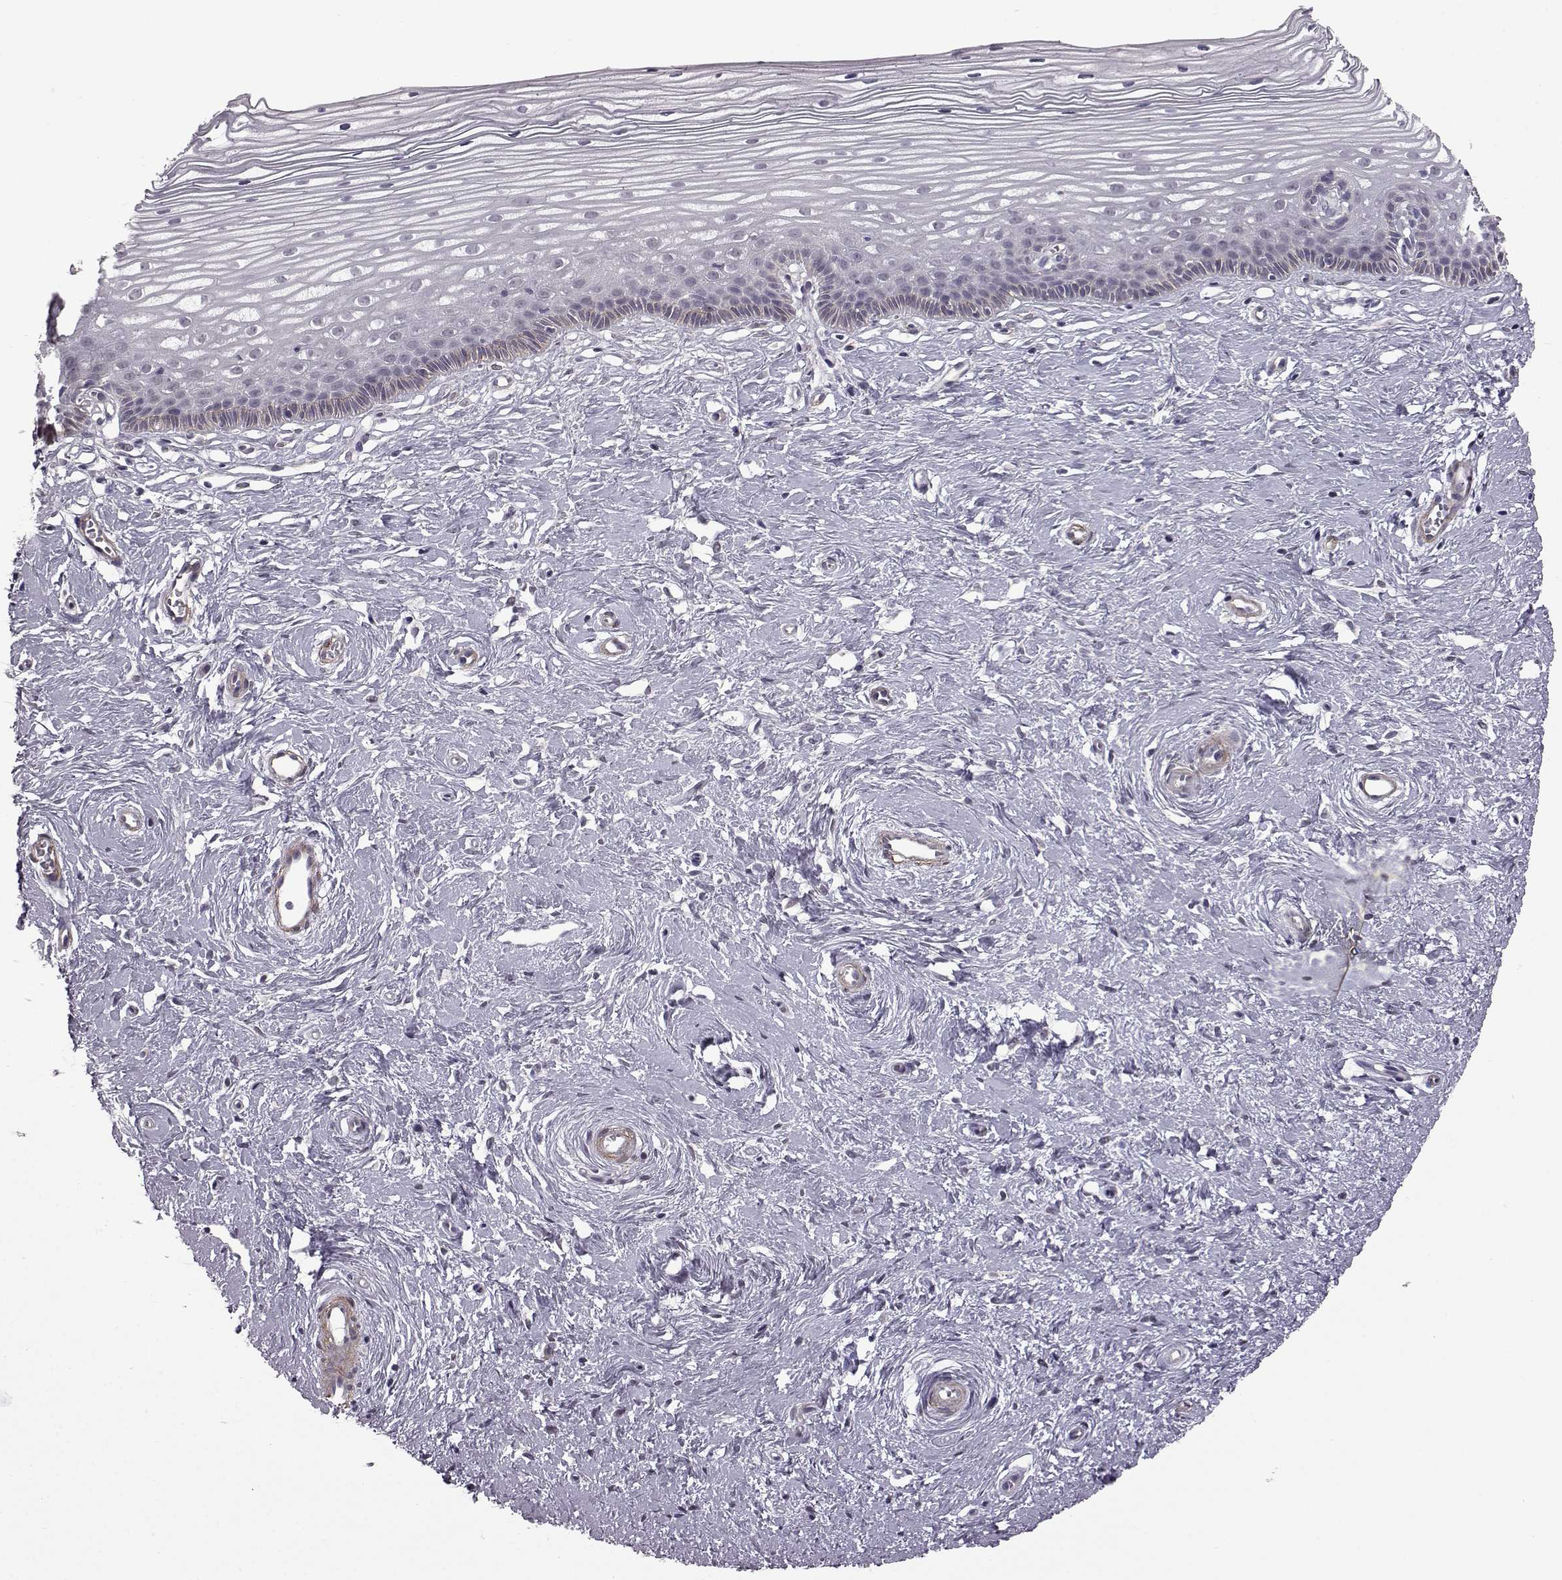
{"staining": {"intensity": "negative", "quantity": "none", "location": "none"}, "tissue": "cervix", "cell_type": "Glandular cells", "image_type": "normal", "snomed": [{"axis": "morphology", "description": "Normal tissue, NOS"}, {"axis": "topography", "description": "Cervix"}], "caption": "This is an immunohistochemistry histopathology image of unremarkable human cervix. There is no expression in glandular cells.", "gene": "SYNPO2", "patient": {"sex": "female", "age": 40}}